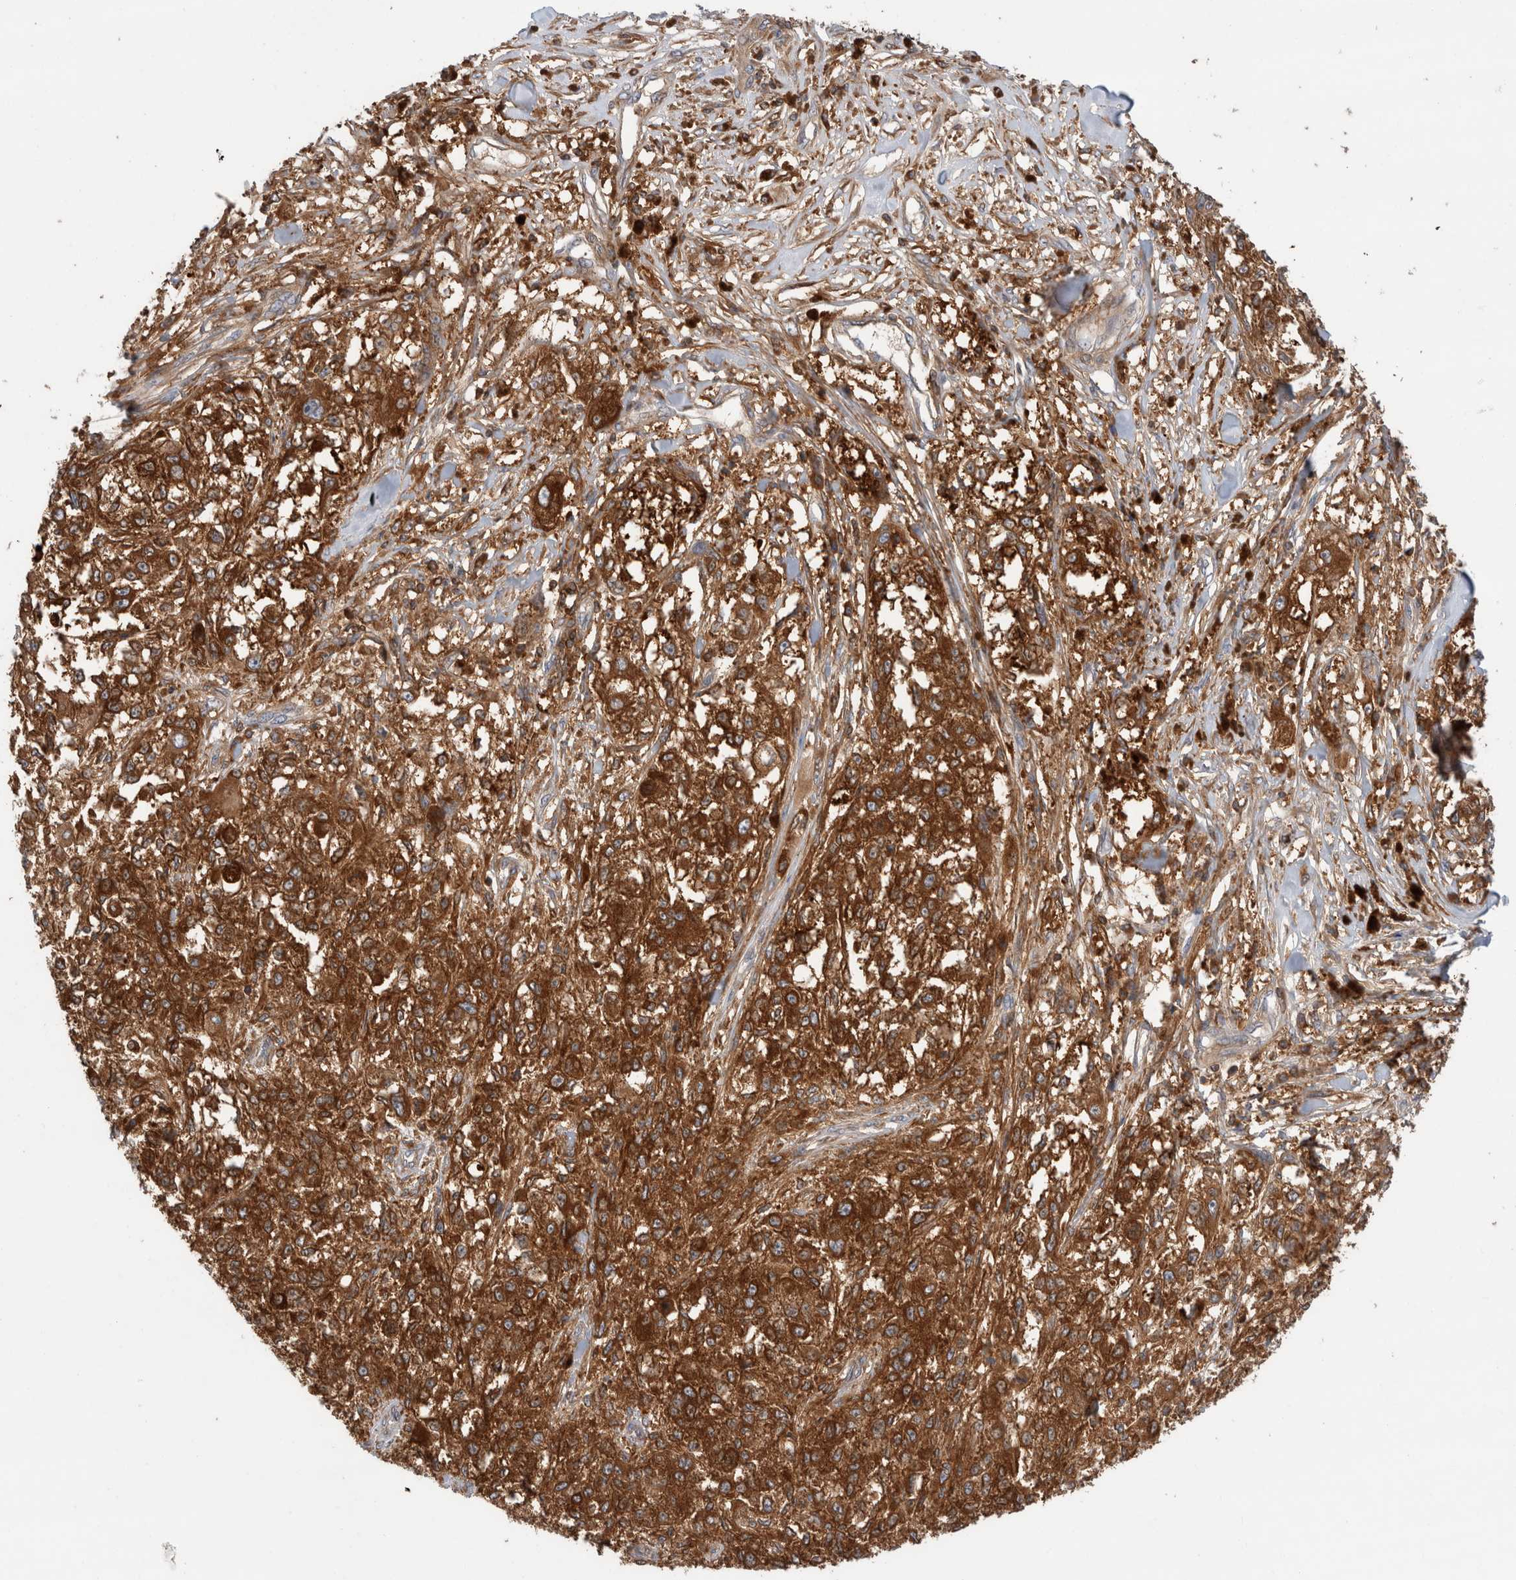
{"staining": {"intensity": "strong", "quantity": ">75%", "location": "cytoplasmic/membranous"}, "tissue": "melanoma", "cell_type": "Tumor cells", "image_type": "cancer", "snomed": [{"axis": "morphology", "description": "Necrosis, NOS"}, {"axis": "morphology", "description": "Malignant melanoma, NOS"}, {"axis": "topography", "description": "Skin"}], "caption": "The image reveals immunohistochemical staining of malignant melanoma. There is strong cytoplasmic/membranous expression is appreciated in about >75% of tumor cells.", "gene": "KLHL14", "patient": {"sex": "female", "age": 87}}